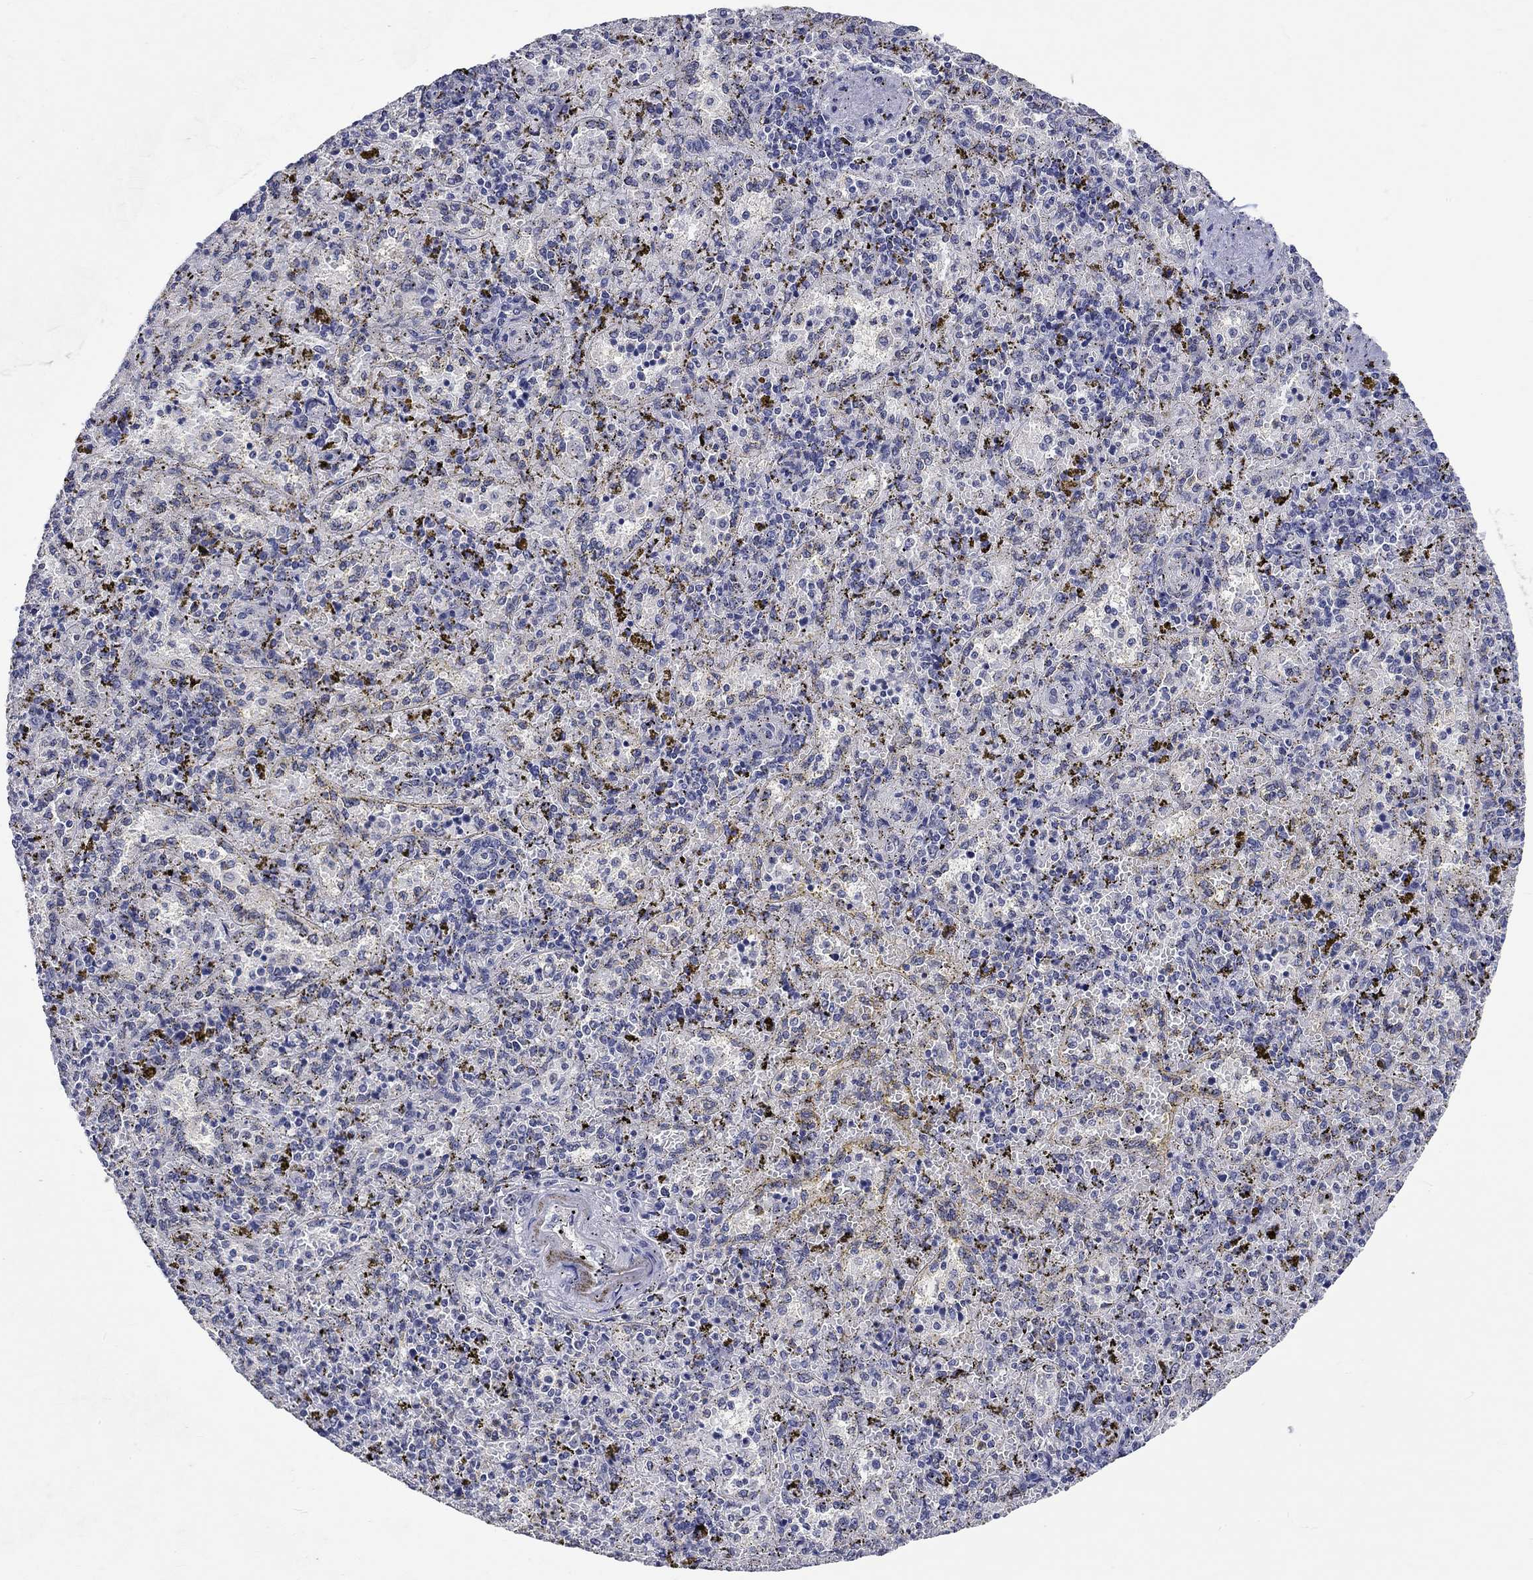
{"staining": {"intensity": "negative", "quantity": "none", "location": "none"}, "tissue": "spleen", "cell_type": "Cells in red pulp", "image_type": "normal", "snomed": [{"axis": "morphology", "description": "Normal tissue, NOS"}, {"axis": "topography", "description": "Spleen"}], "caption": "An immunohistochemistry (IHC) micrograph of benign spleen is shown. There is no staining in cells in red pulp of spleen. The staining is performed using DAB (3,3'-diaminobenzidine) brown chromogen with nuclei counter-stained in using hematoxylin.", "gene": "GRIN1", "patient": {"sex": "female", "age": 50}}